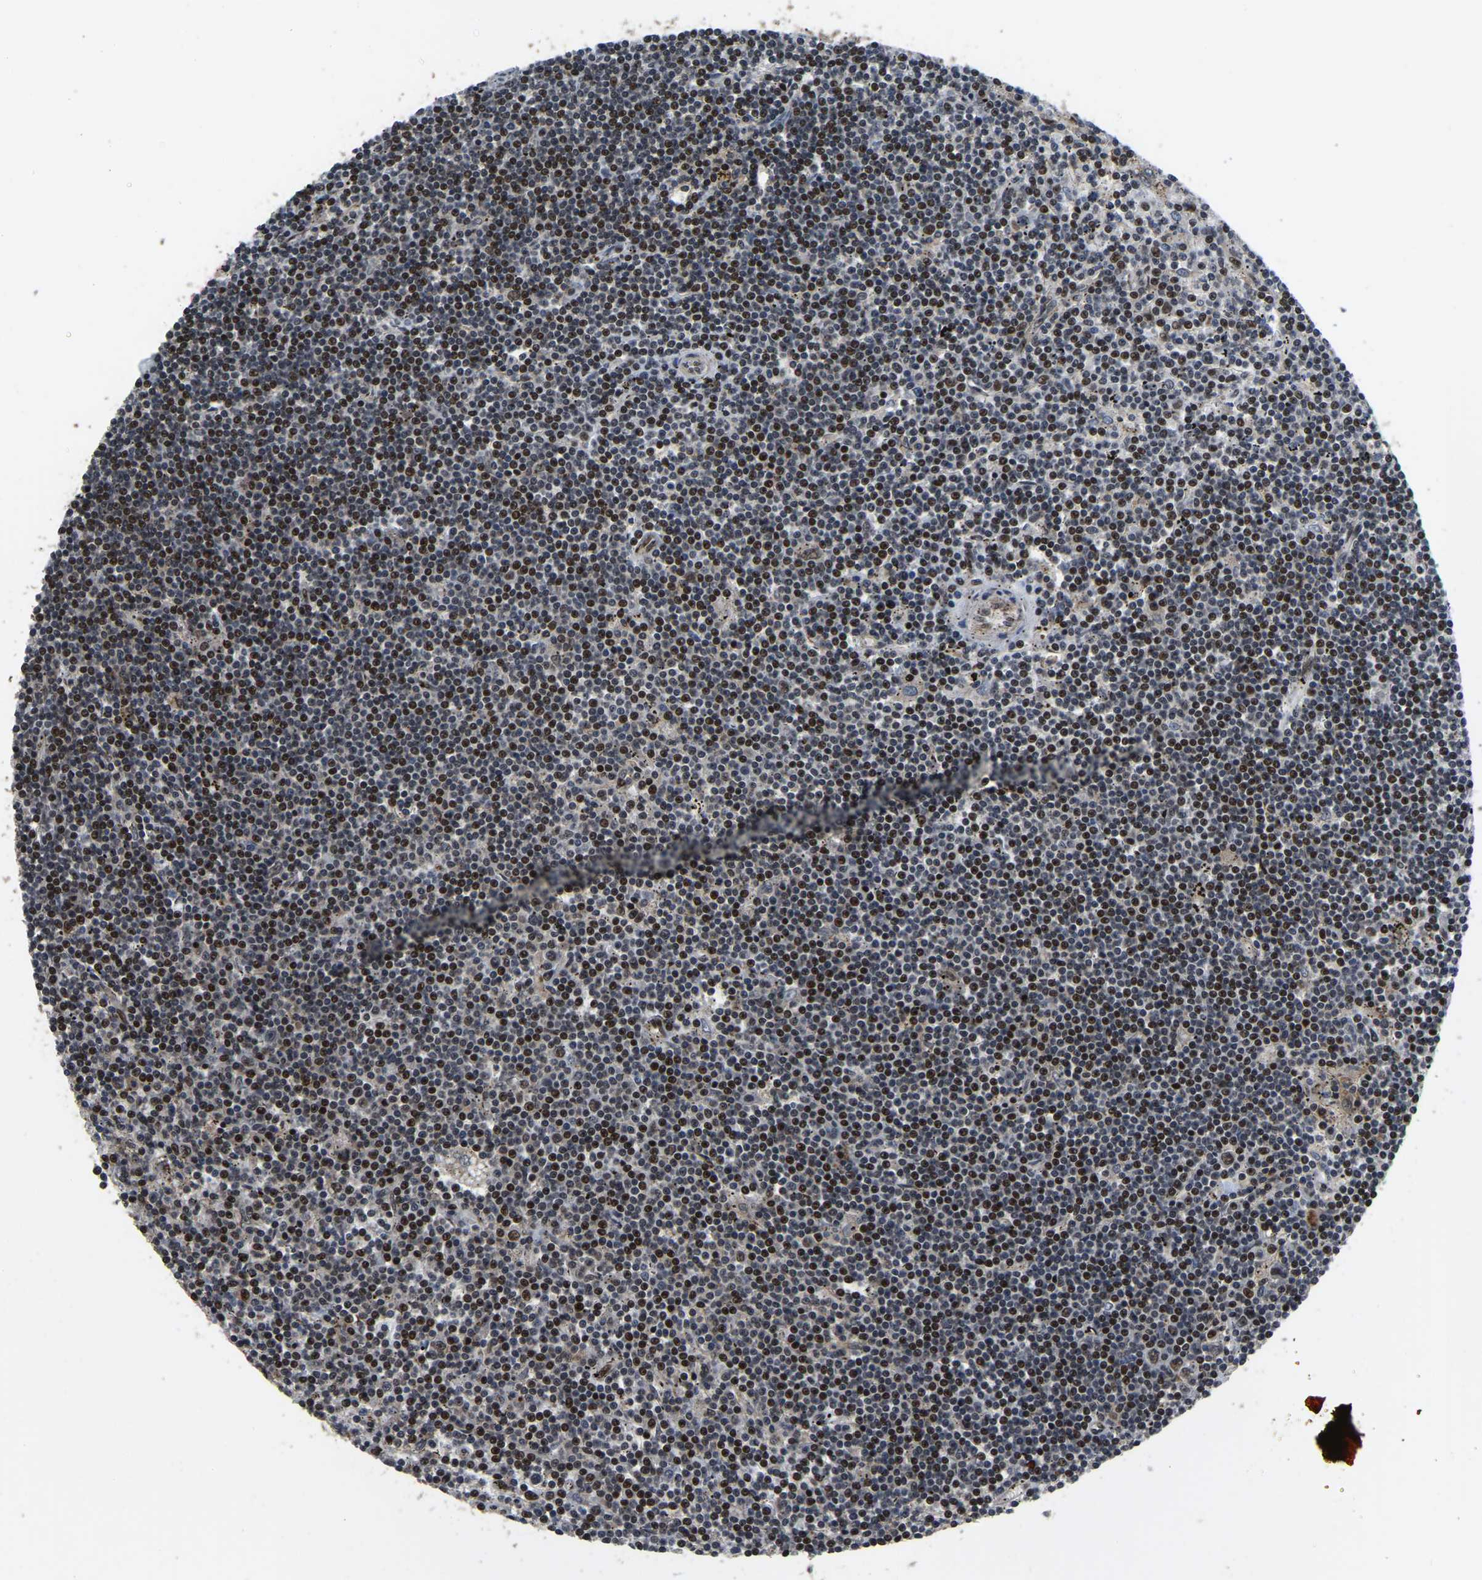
{"staining": {"intensity": "moderate", "quantity": "25%-75%", "location": "nuclear"}, "tissue": "lymphoma", "cell_type": "Tumor cells", "image_type": "cancer", "snomed": [{"axis": "morphology", "description": "Malignant lymphoma, non-Hodgkin's type, Low grade"}, {"axis": "topography", "description": "Spleen"}], "caption": "A high-resolution histopathology image shows IHC staining of lymphoma, which exhibits moderate nuclear positivity in about 25%-75% of tumor cells. The protein of interest is shown in brown color, while the nuclei are stained blue.", "gene": "CIAO1", "patient": {"sex": "male", "age": 76}}